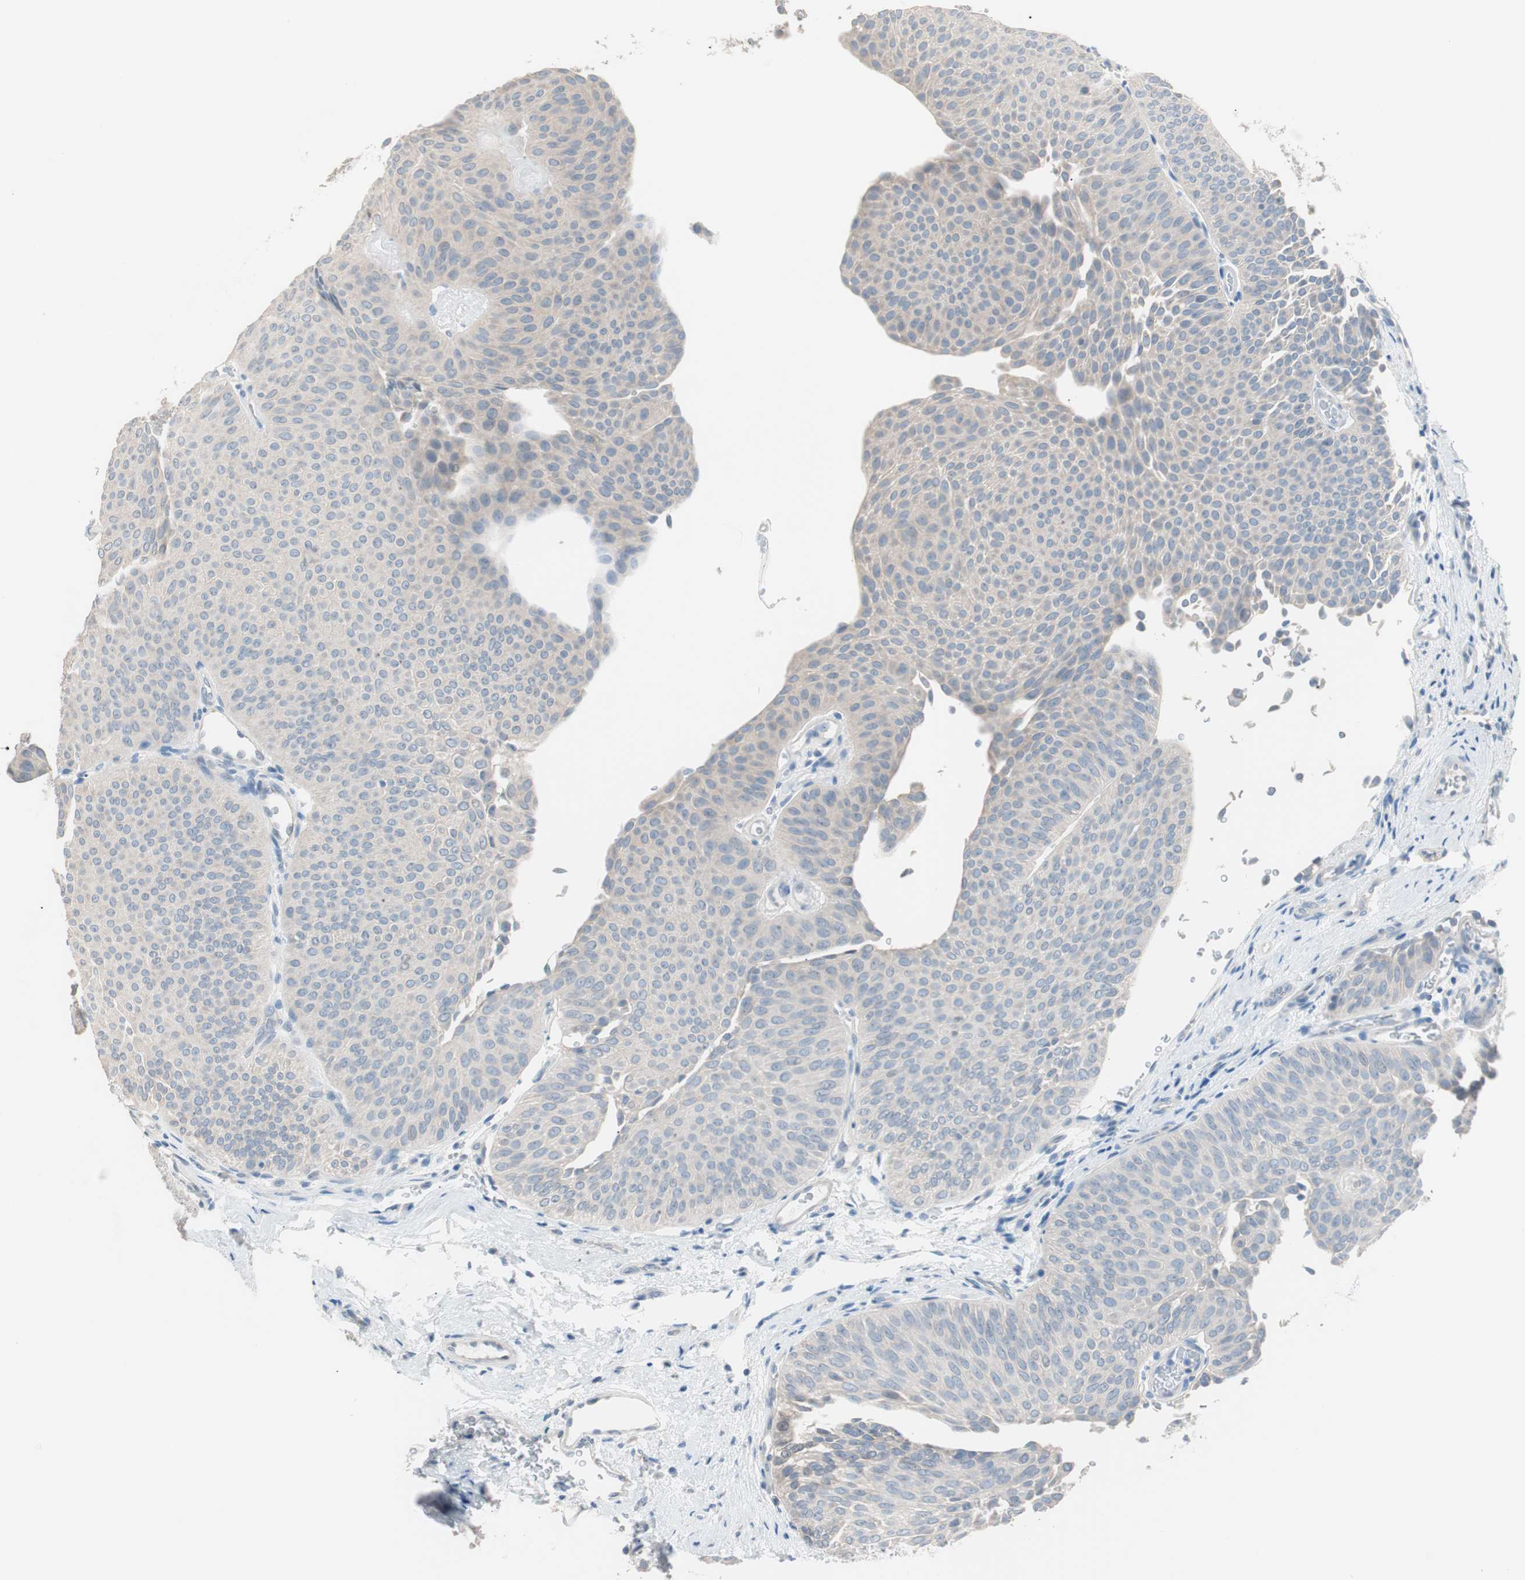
{"staining": {"intensity": "negative", "quantity": "none", "location": "none"}, "tissue": "urothelial cancer", "cell_type": "Tumor cells", "image_type": "cancer", "snomed": [{"axis": "morphology", "description": "Urothelial carcinoma, Low grade"}, {"axis": "topography", "description": "Urinary bladder"}], "caption": "High power microscopy micrograph of an immunohistochemistry (IHC) photomicrograph of urothelial carcinoma (low-grade), revealing no significant expression in tumor cells.", "gene": "VIL1", "patient": {"sex": "female", "age": 60}}